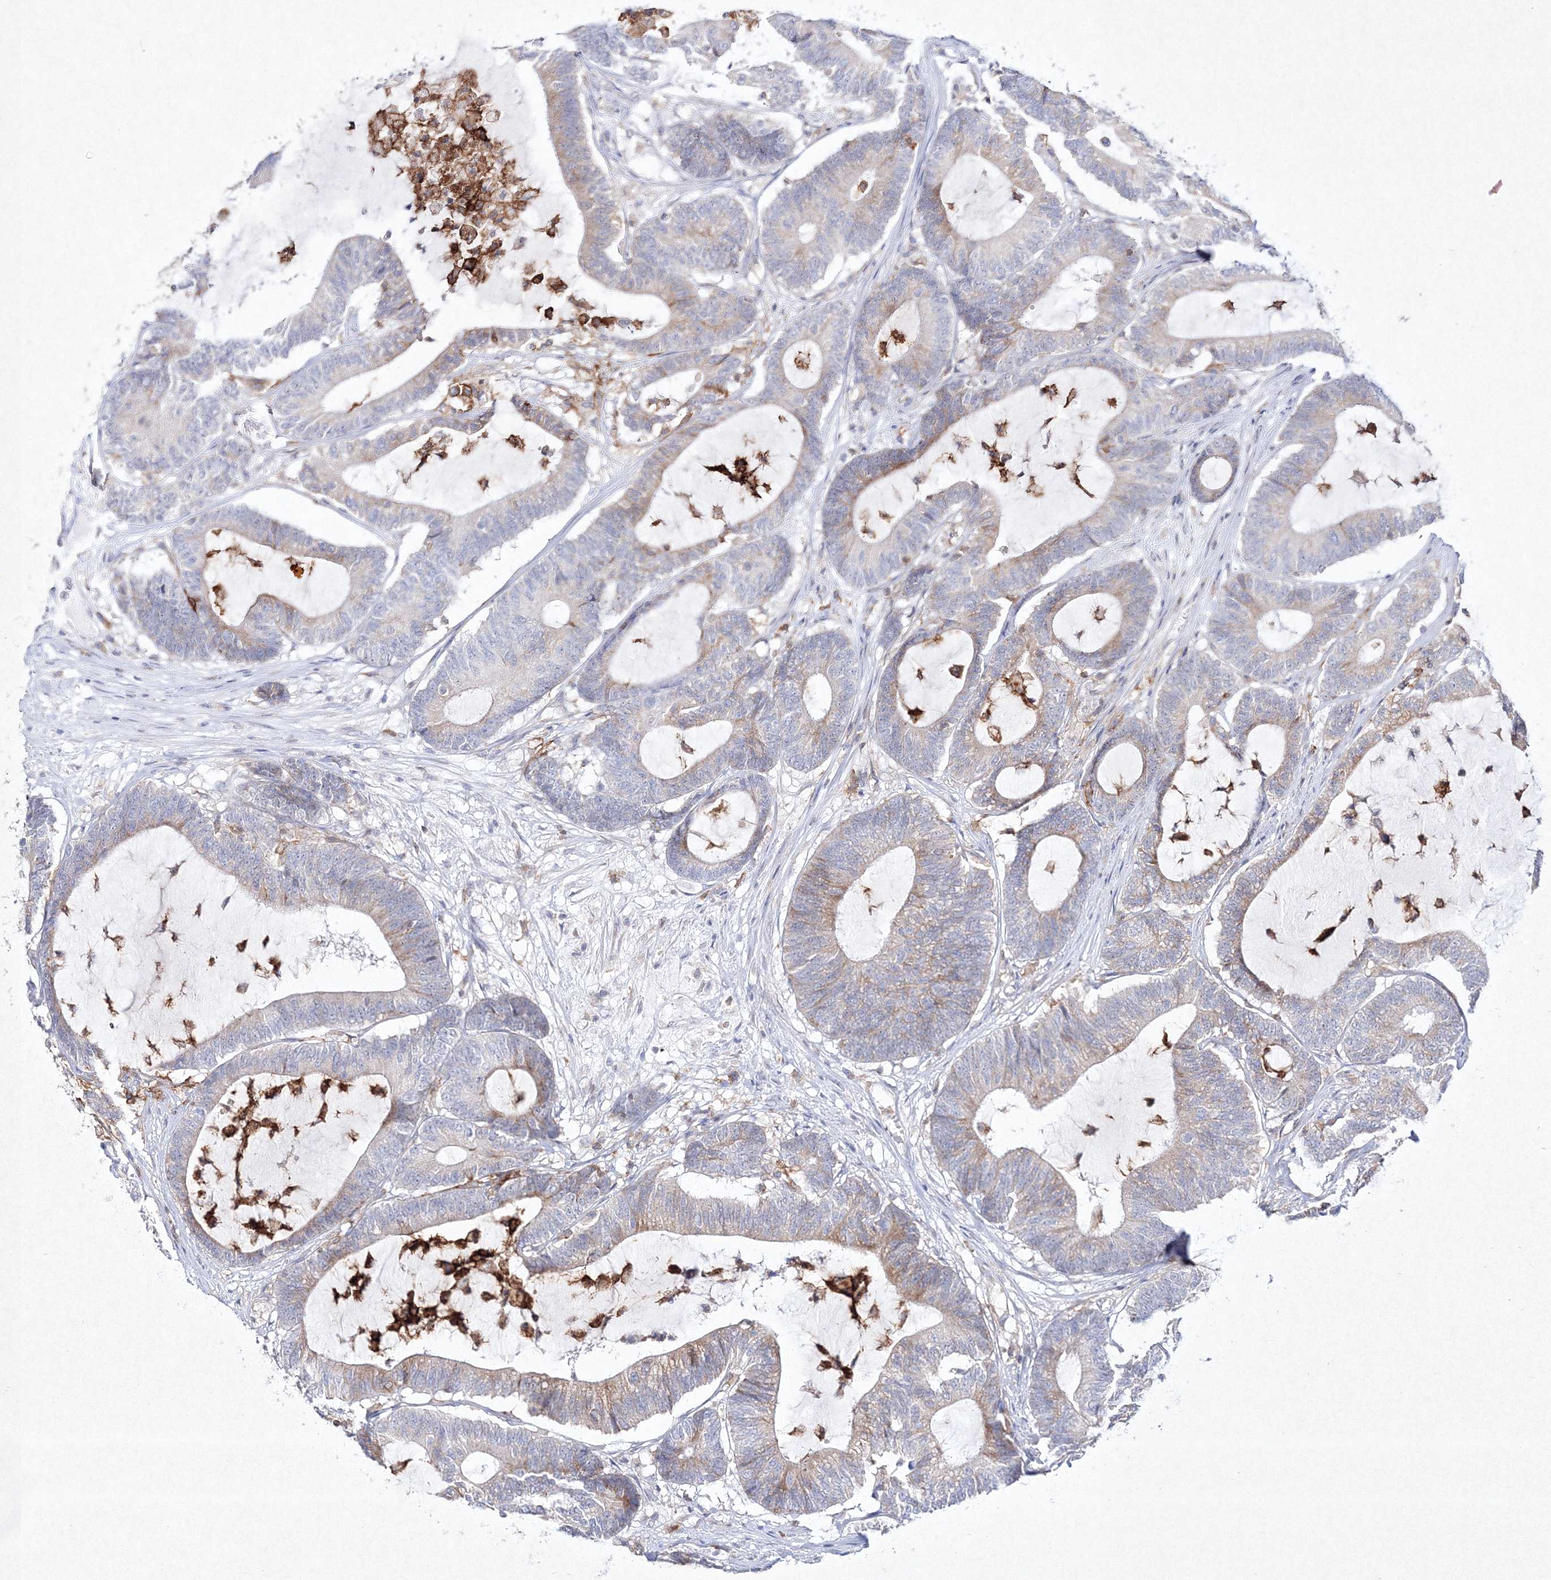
{"staining": {"intensity": "weak", "quantity": "<25%", "location": "cytoplasmic/membranous"}, "tissue": "colorectal cancer", "cell_type": "Tumor cells", "image_type": "cancer", "snomed": [{"axis": "morphology", "description": "Adenocarcinoma, NOS"}, {"axis": "topography", "description": "Colon"}], "caption": "A high-resolution histopathology image shows immunohistochemistry staining of colorectal cancer (adenocarcinoma), which displays no significant staining in tumor cells.", "gene": "HCST", "patient": {"sex": "female", "age": 84}}